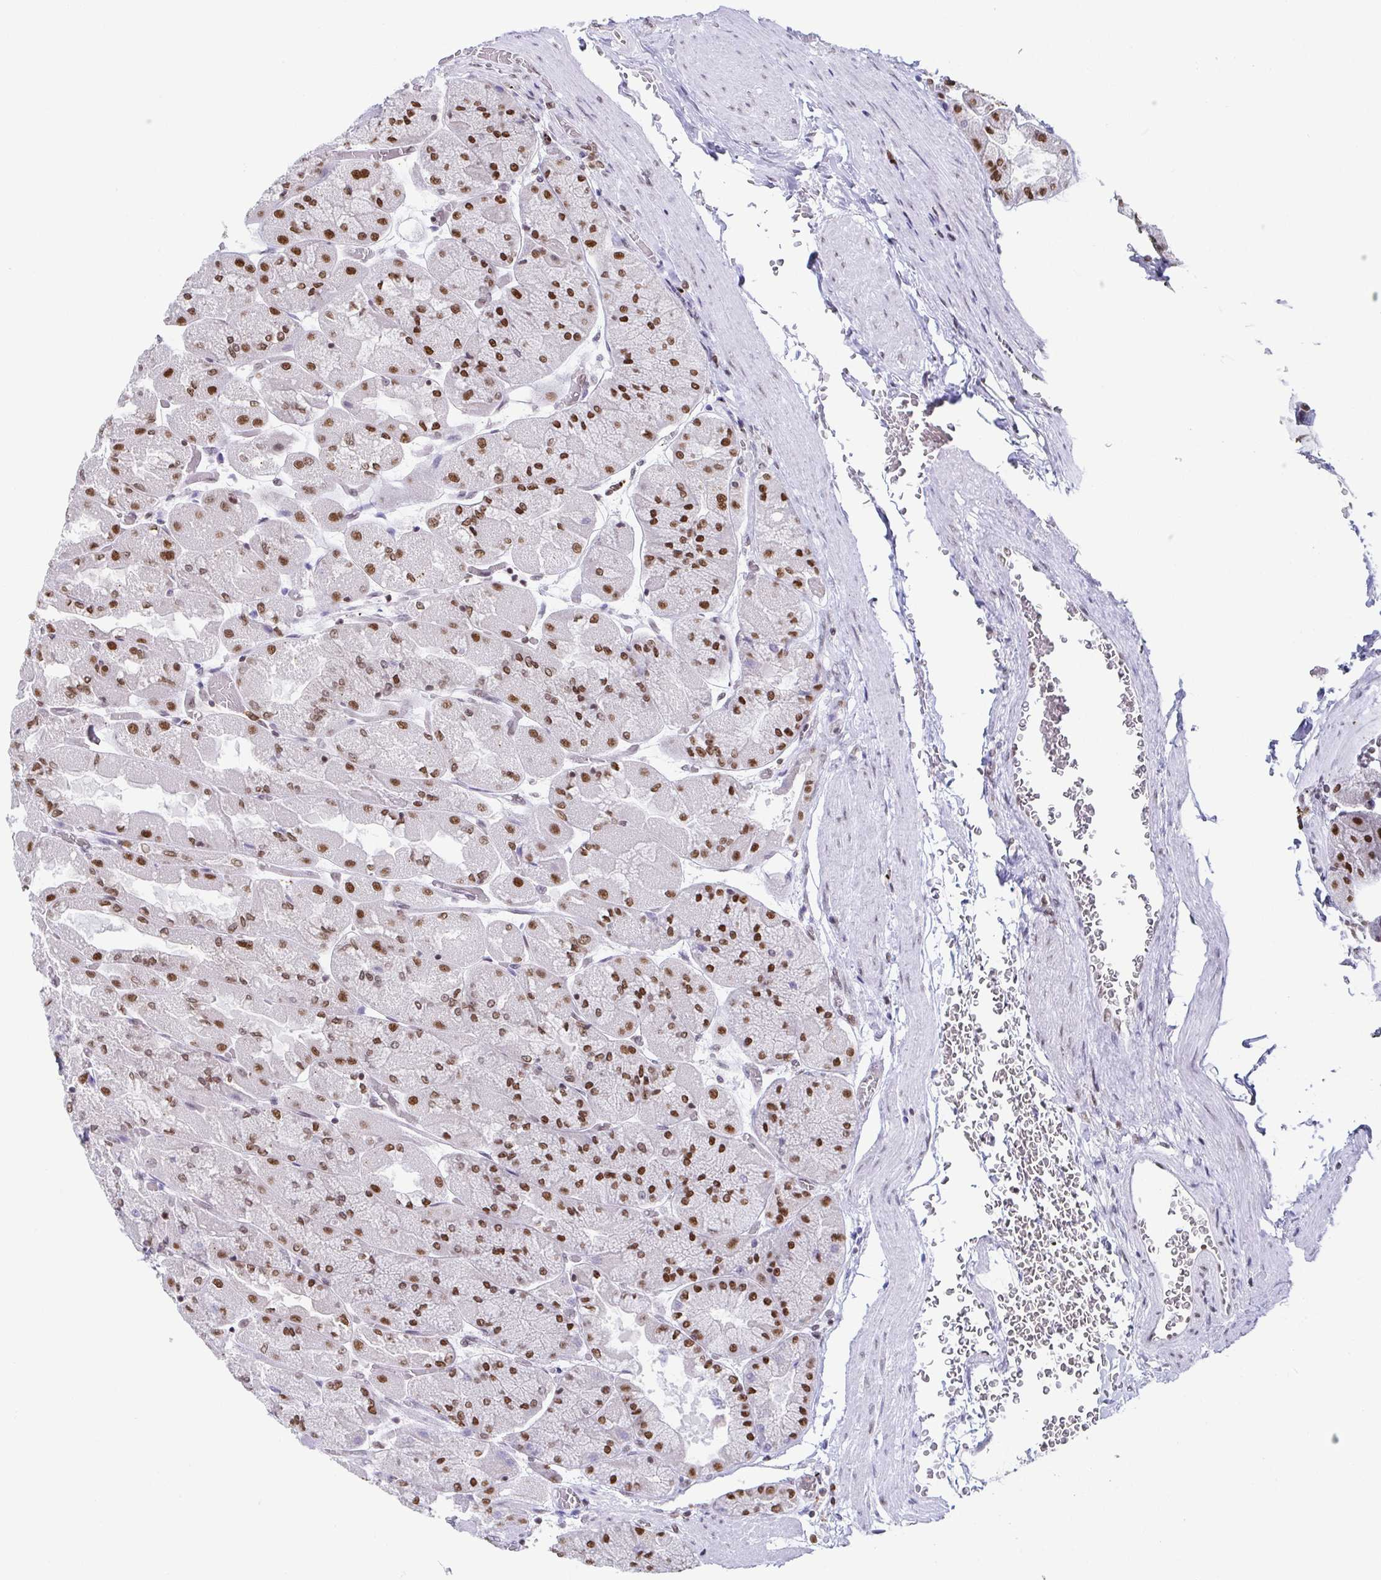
{"staining": {"intensity": "strong", "quantity": ">75%", "location": "nuclear"}, "tissue": "stomach", "cell_type": "Glandular cells", "image_type": "normal", "snomed": [{"axis": "morphology", "description": "Normal tissue, NOS"}, {"axis": "topography", "description": "Stomach"}], "caption": "Stomach stained for a protein (brown) shows strong nuclear positive positivity in about >75% of glandular cells.", "gene": "EWSR1", "patient": {"sex": "female", "age": 61}}